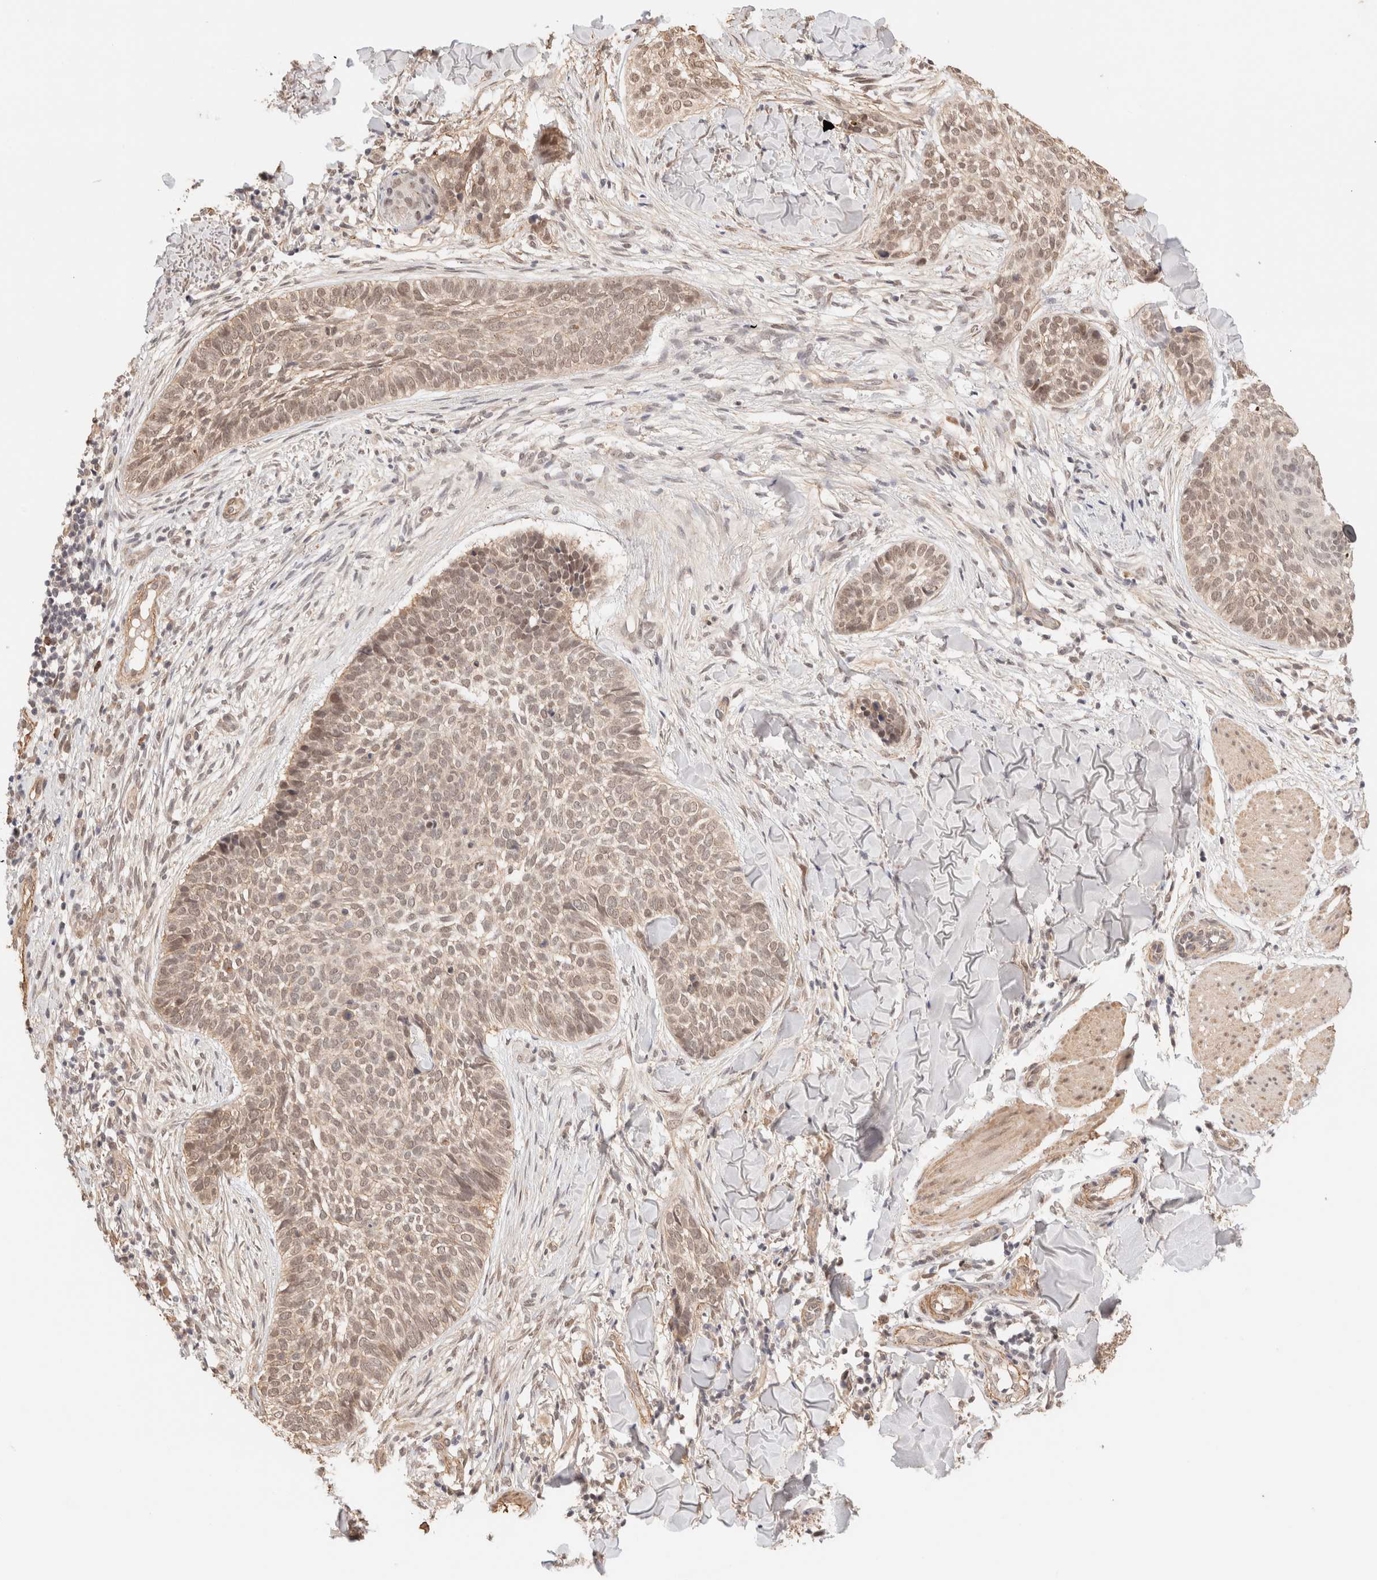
{"staining": {"intensity": "weak", "quantity": ">75%", "location": "nuclear"}, "tissue": "skin cancer", "cell_type": "Tumor cells", "image_type": "cancer", "snomed": [{"axis": "morphology", "description": "Normal tissue, NOS"}, {"axis": "morphology", "description": "Basal cell carcinoma"}, {"axis": "topography", "description": "Skin"}], "caption": "Weak nuclear expression for a protein is identified in approximately >75% of tumor cells of skin cancer (basal cell carcinoma) using immunohistochemistry (IHC).", "gene": "BRPF3", "patient": {"sex": "male", "age": 67}}